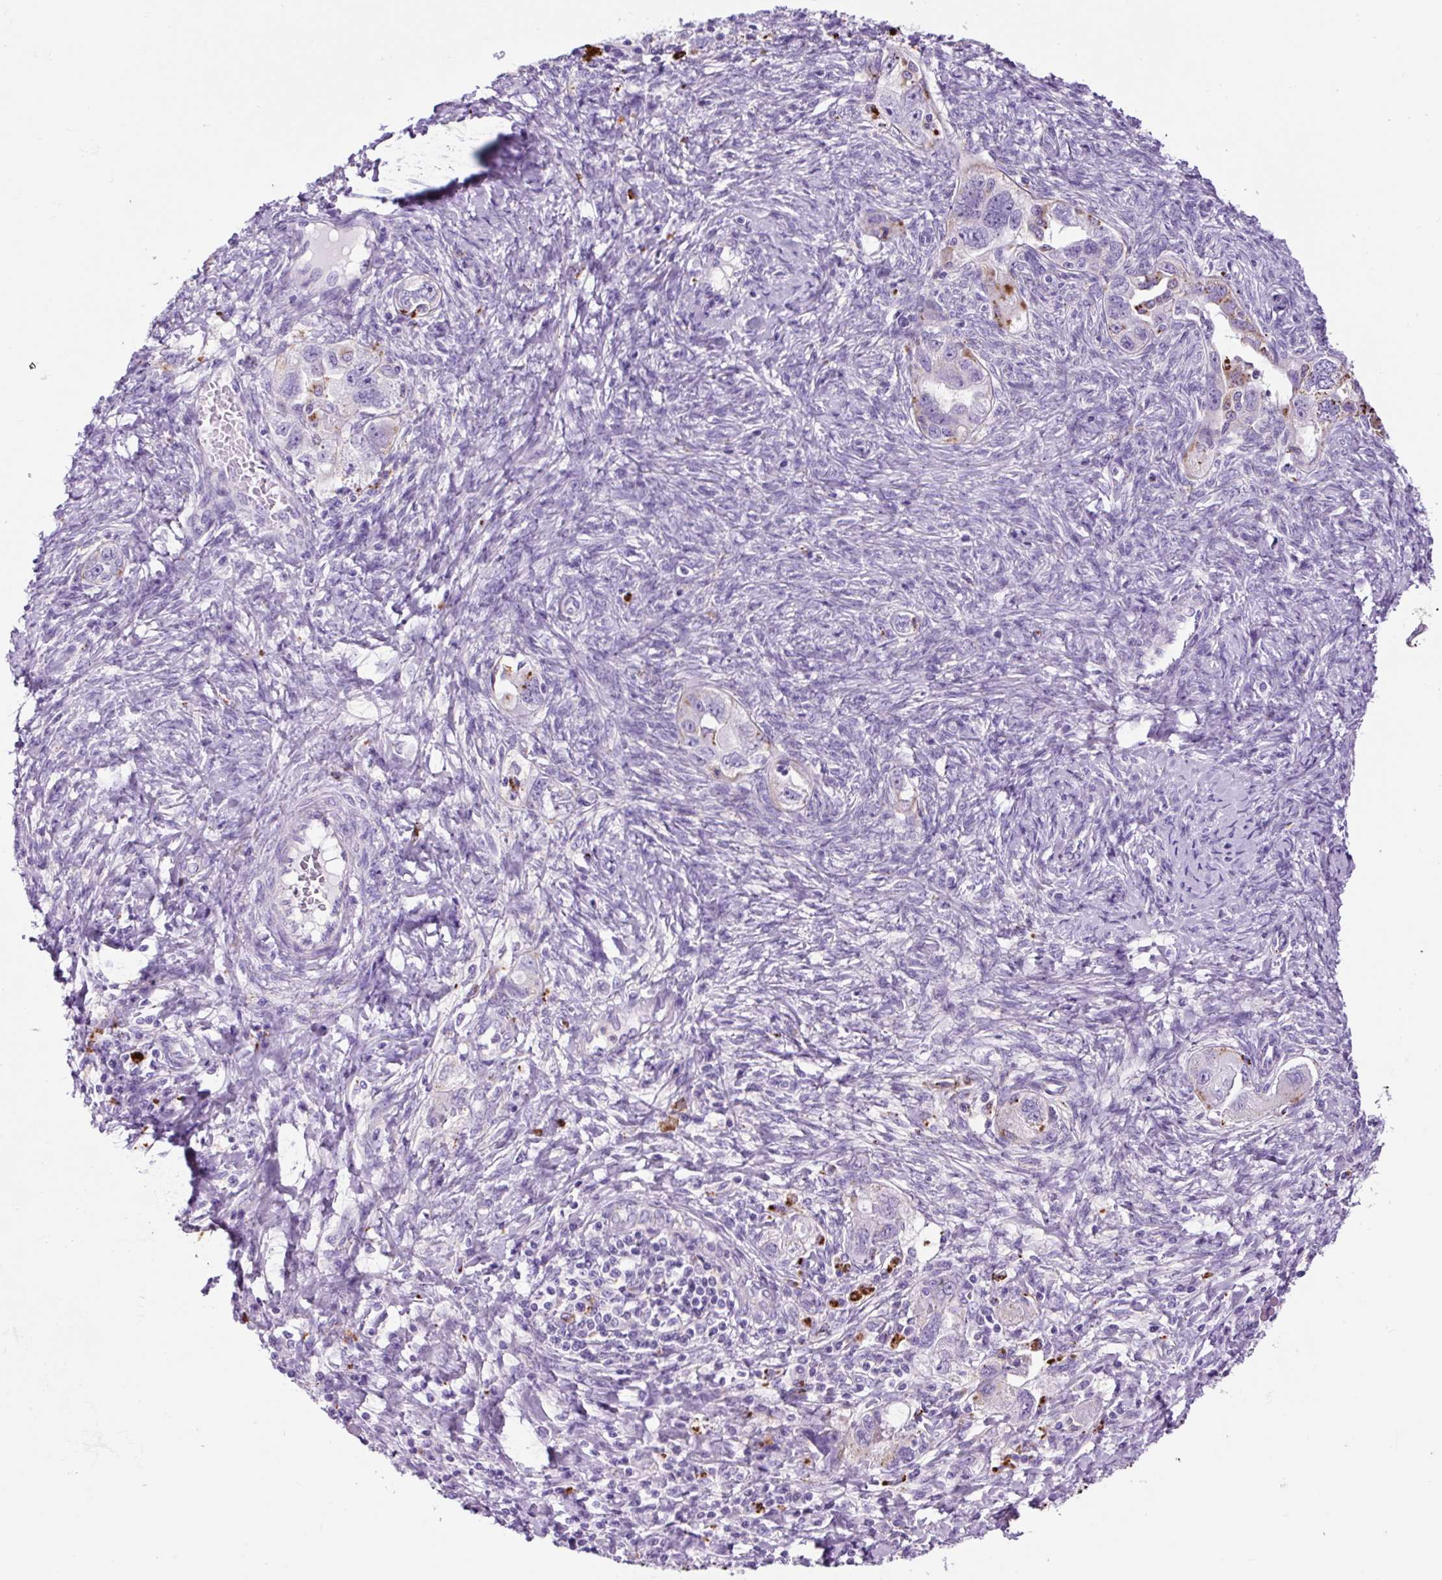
{"staining": {"intensity": "weak", "quantity": "25%-75%", "location": "cytoplasmic/membranous"}, "tissue": "ovarian cancer", "cell_type": "Tumor cells", "image_type": "cancer", "snomed": [{"axis": "morphology", "description": "Carcinoma, NOS"}, {"axis": "morphology", "description": "Cystadenocarcinoma, serous, NOS"}, {"axis": "topography", "description": "Ovary"}], "caption": "Tumor cells reveal low levels of weak cytoplasmic/membranous positivity in approximately 25%-75% of cells in ovarian cancer (serous cystadenocarcinoma). The staining was performed using DAB (3,3'-diaminobenzidine), with brown indicating positive protein expression. Nuclei are stained blue with hematoxylin.", "gene": "LCN10", "patient": {"sex": "female", "age": 69}}